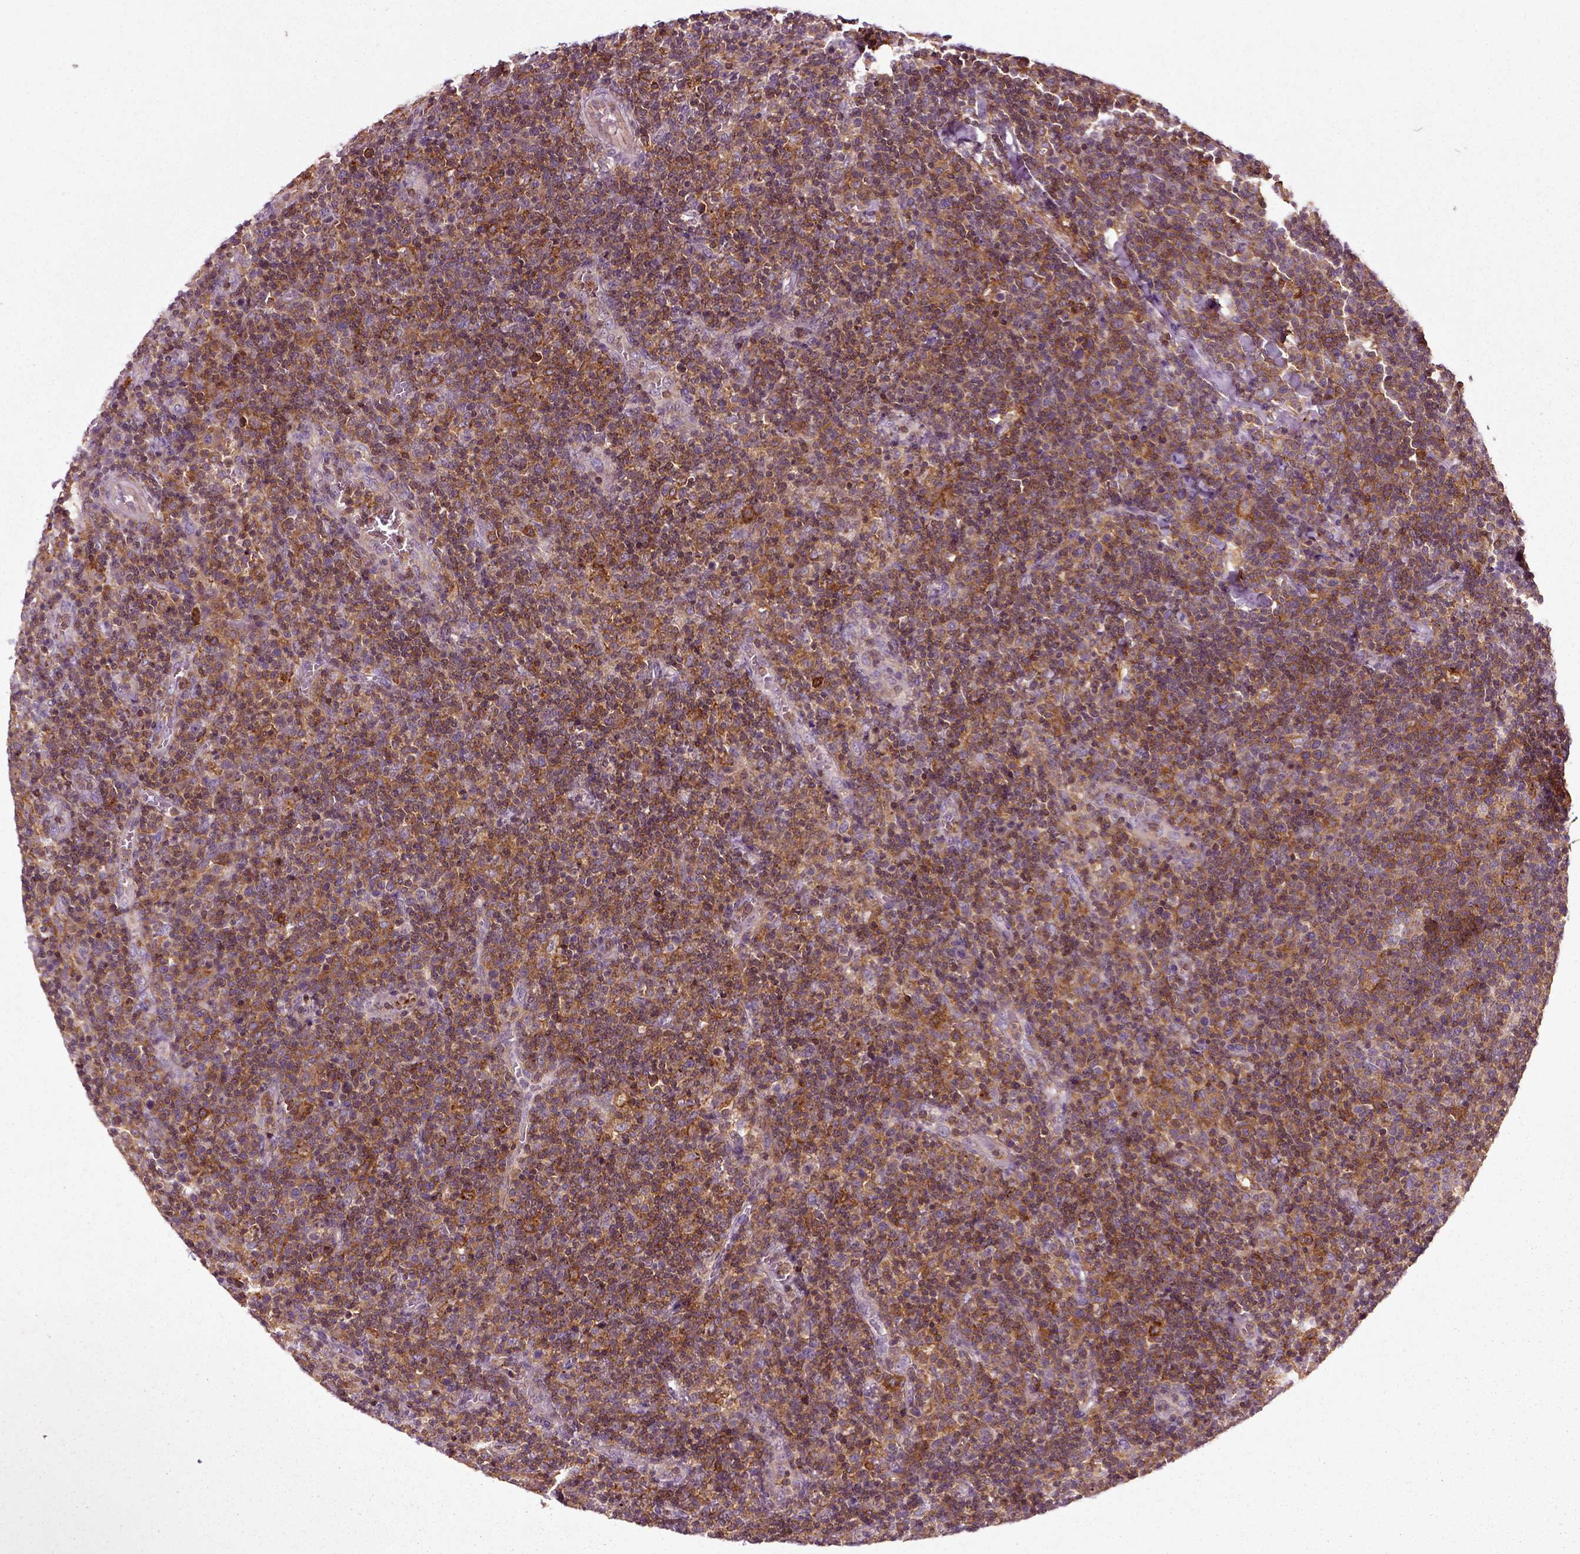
{"staining": {"intensity": "moderate", "quantity": ">75%", "location": "cytoplasmic/membranous"}, "tissue": "lymphoma", "cell_type": "Tumor cells", "image_type": "cancer", "snomed": [{"axis": "morphology", "description": "Malignant lymphoma, non-Hodgkin's type, High grade"}, {"axis": "topography", "description": "Lymph node"}], "caption": "Protein expression analysis of human lymphoma reveals moderate cytoplasmic/membranous expression in approximately >75% of tumor cells.", "gene": "RHOF", "patient": {"sex": "male", "age": 61}}